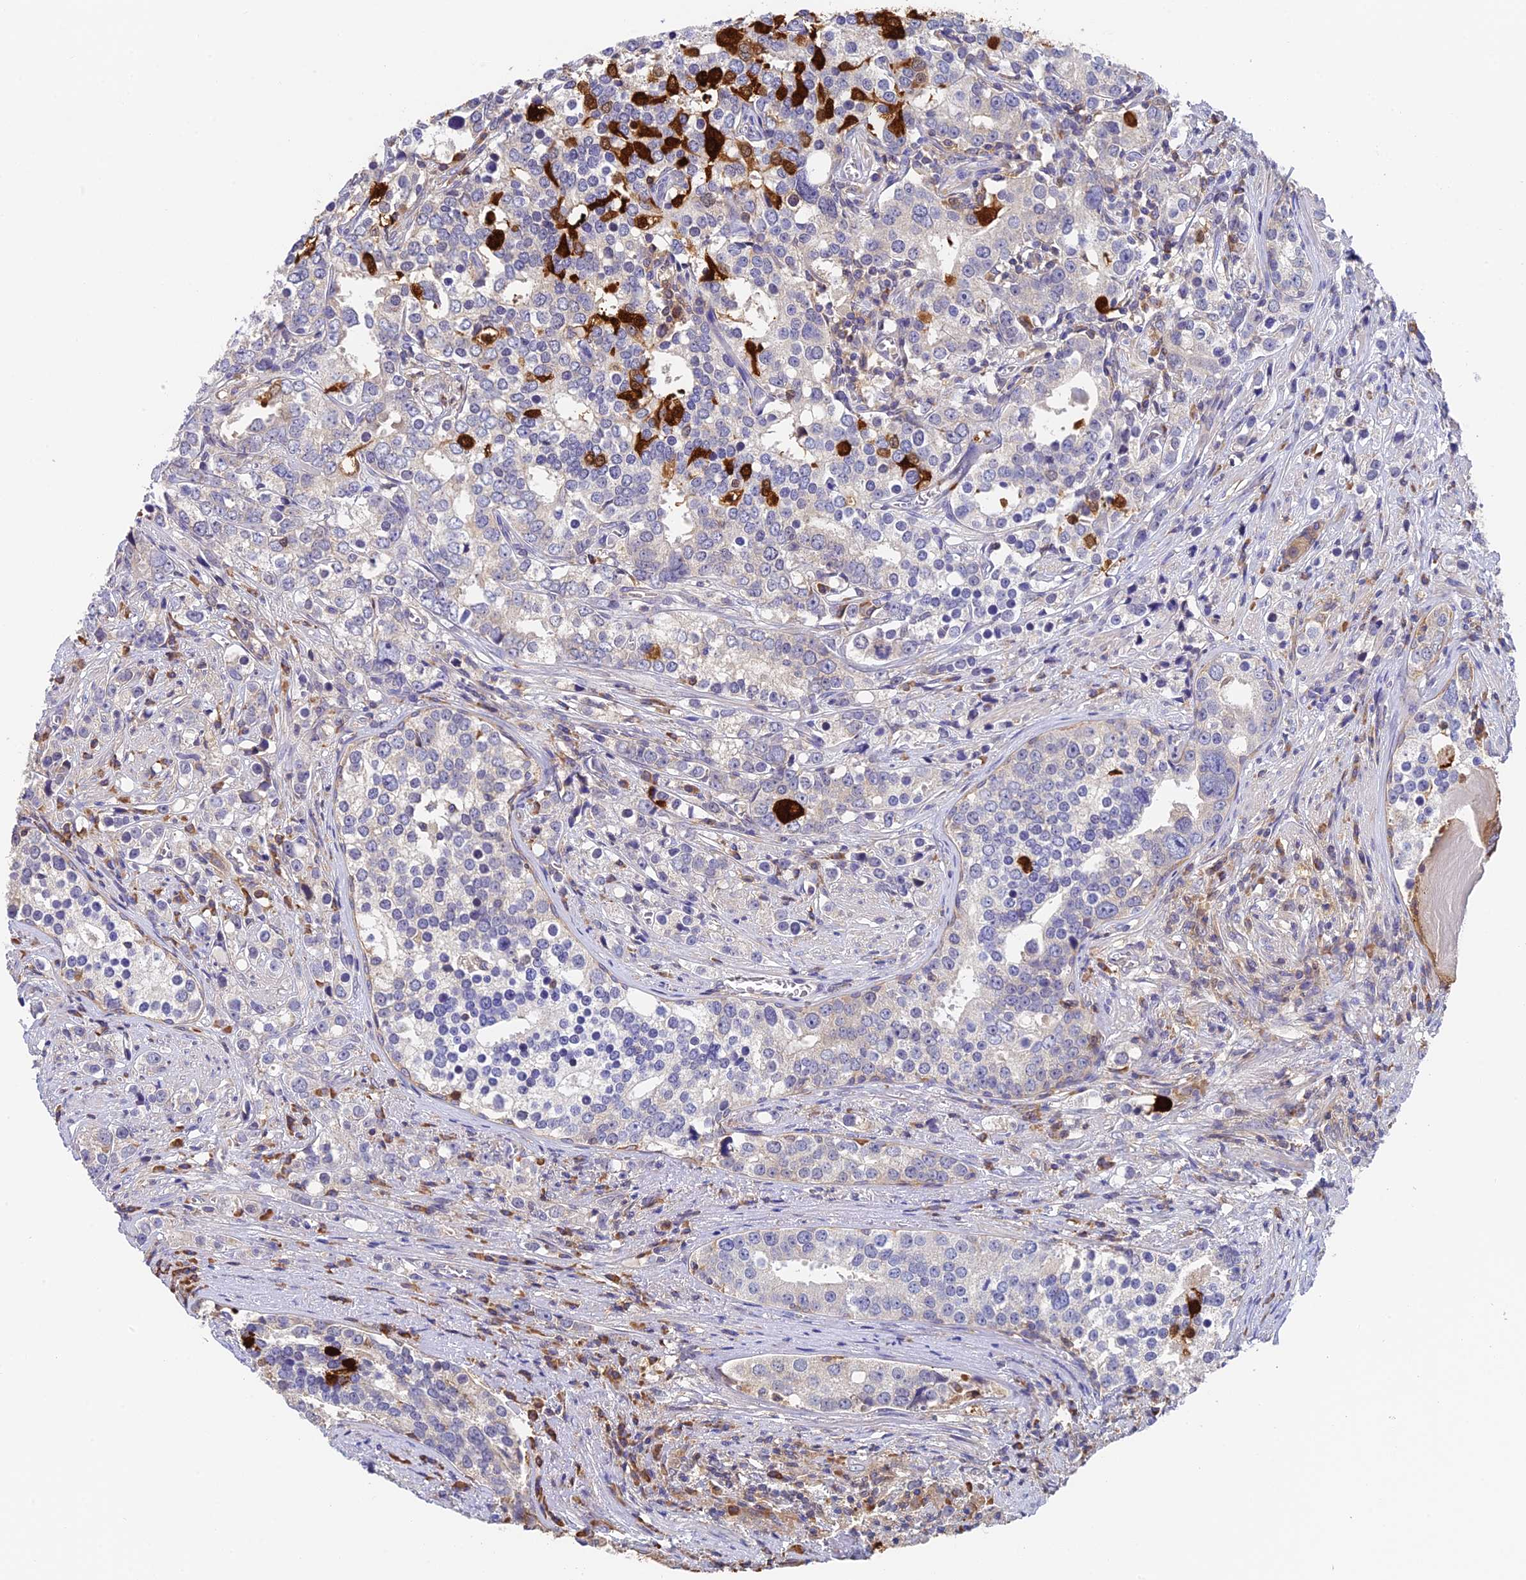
{"staining": {"intensity": "strong", "quantity": "<25%", "location": "cytoplasmic/membranous"}, "tissue": "prostate cancer", "cell_type": "Tumor cells", "image_type": "cancer", "snomed": [{"axis": "morphology", "description": "Adenocarcinoma, High grade"}, {"axis": "topography", "description": "Prostate"}], "caption": "DAB immunohistochemical staining of adenocarcinoma (high-grade) (prostate) shows strong cytoplasmic/membranous protein expression in approximately <25% of tumor cells.", "gene": "IPO5", "patient": {"sex": "male", "age": 71}}